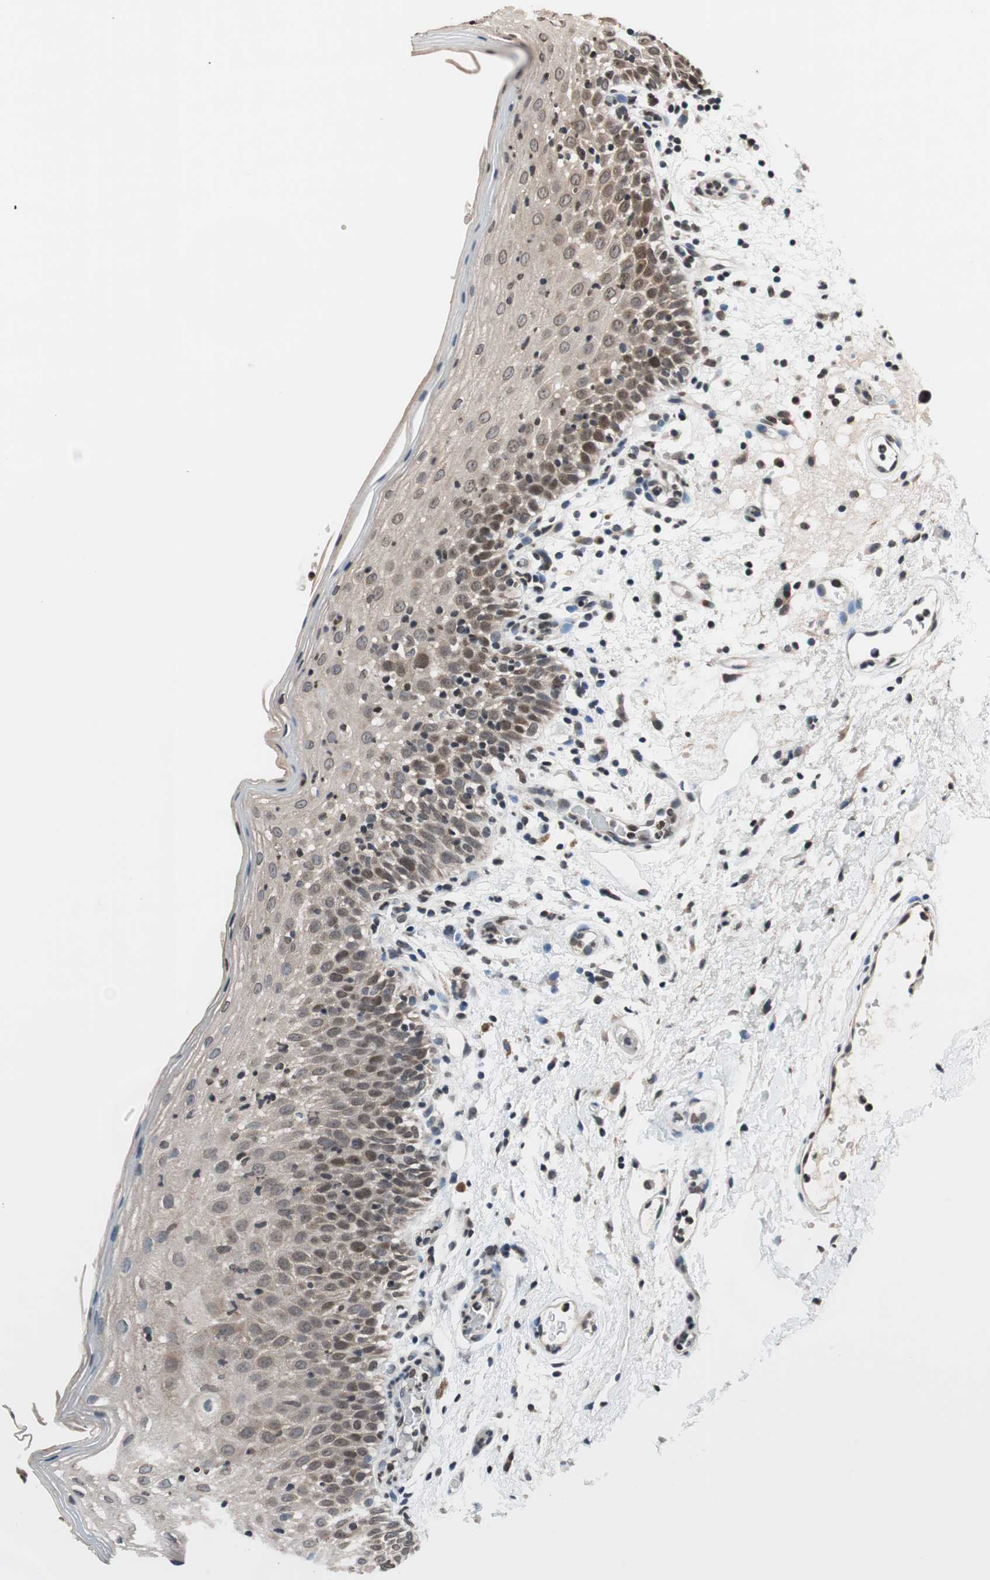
{"staining": {"intensity": "moderate", "quantity": "25%-75%", "location": "cytoplasmic/membranous,nuclear"}, "tissue": "oral mucosa", "cell_type": "Squamous epithelial cells", "image_type": "normal", "snomed": [{"axis": "morphology", "description": "Normal tissue, NOS"}, {"axis": "morphology", "description": "Squamous cell carcinoma, NOS"}, {"axis": "topography", "description": "Skeletal muscle"}, {"axis": "topography", "description": "Oral tissue"}], "caption": "Immunohistochemistry (IHC) histopathology image of unremarkable oral mucosa stained for a protein (brown), which reveals medium levels of moderate cytoplasmic/membranous,nuclear positivity in about 25%-75% of squamous epithelial cells.", "gene": "RFC1", "patient": {"sex": "male", "age": 71}}